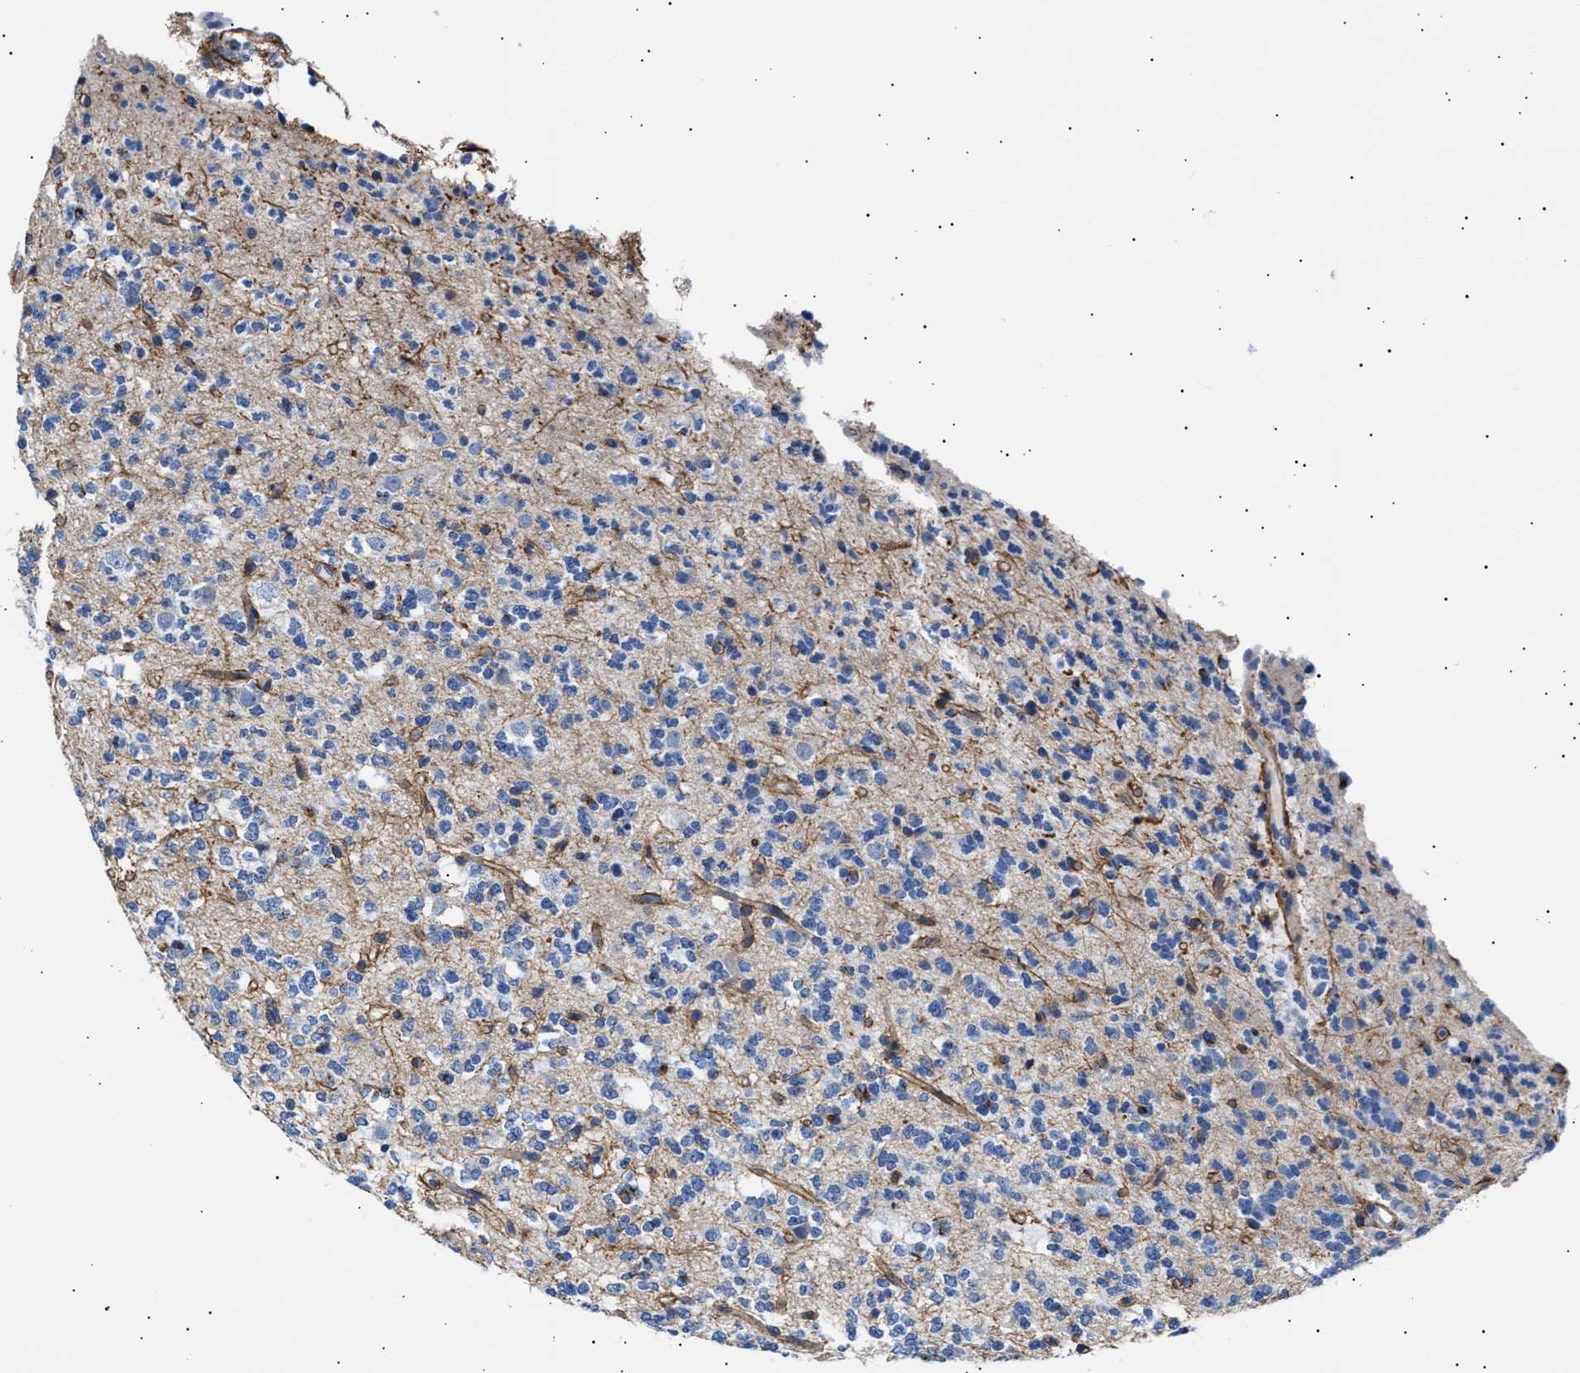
{"staining": {"intensity": "negative", "quantity": "none", "location": "none"}, "tissue": "glioma", "cell_type": "Tumor cells", "image_type": "cancer", "snomed": [{"axis": "morphology", "description": "Glioma, malignant, Low grade"}, {"axis": "topography", "description": "Brain"}], "caption": "Tumor cells are negative for protein expression in human glioma.", "gene": "HEMGN", "patient": {"sex": "male", "age": 38}}